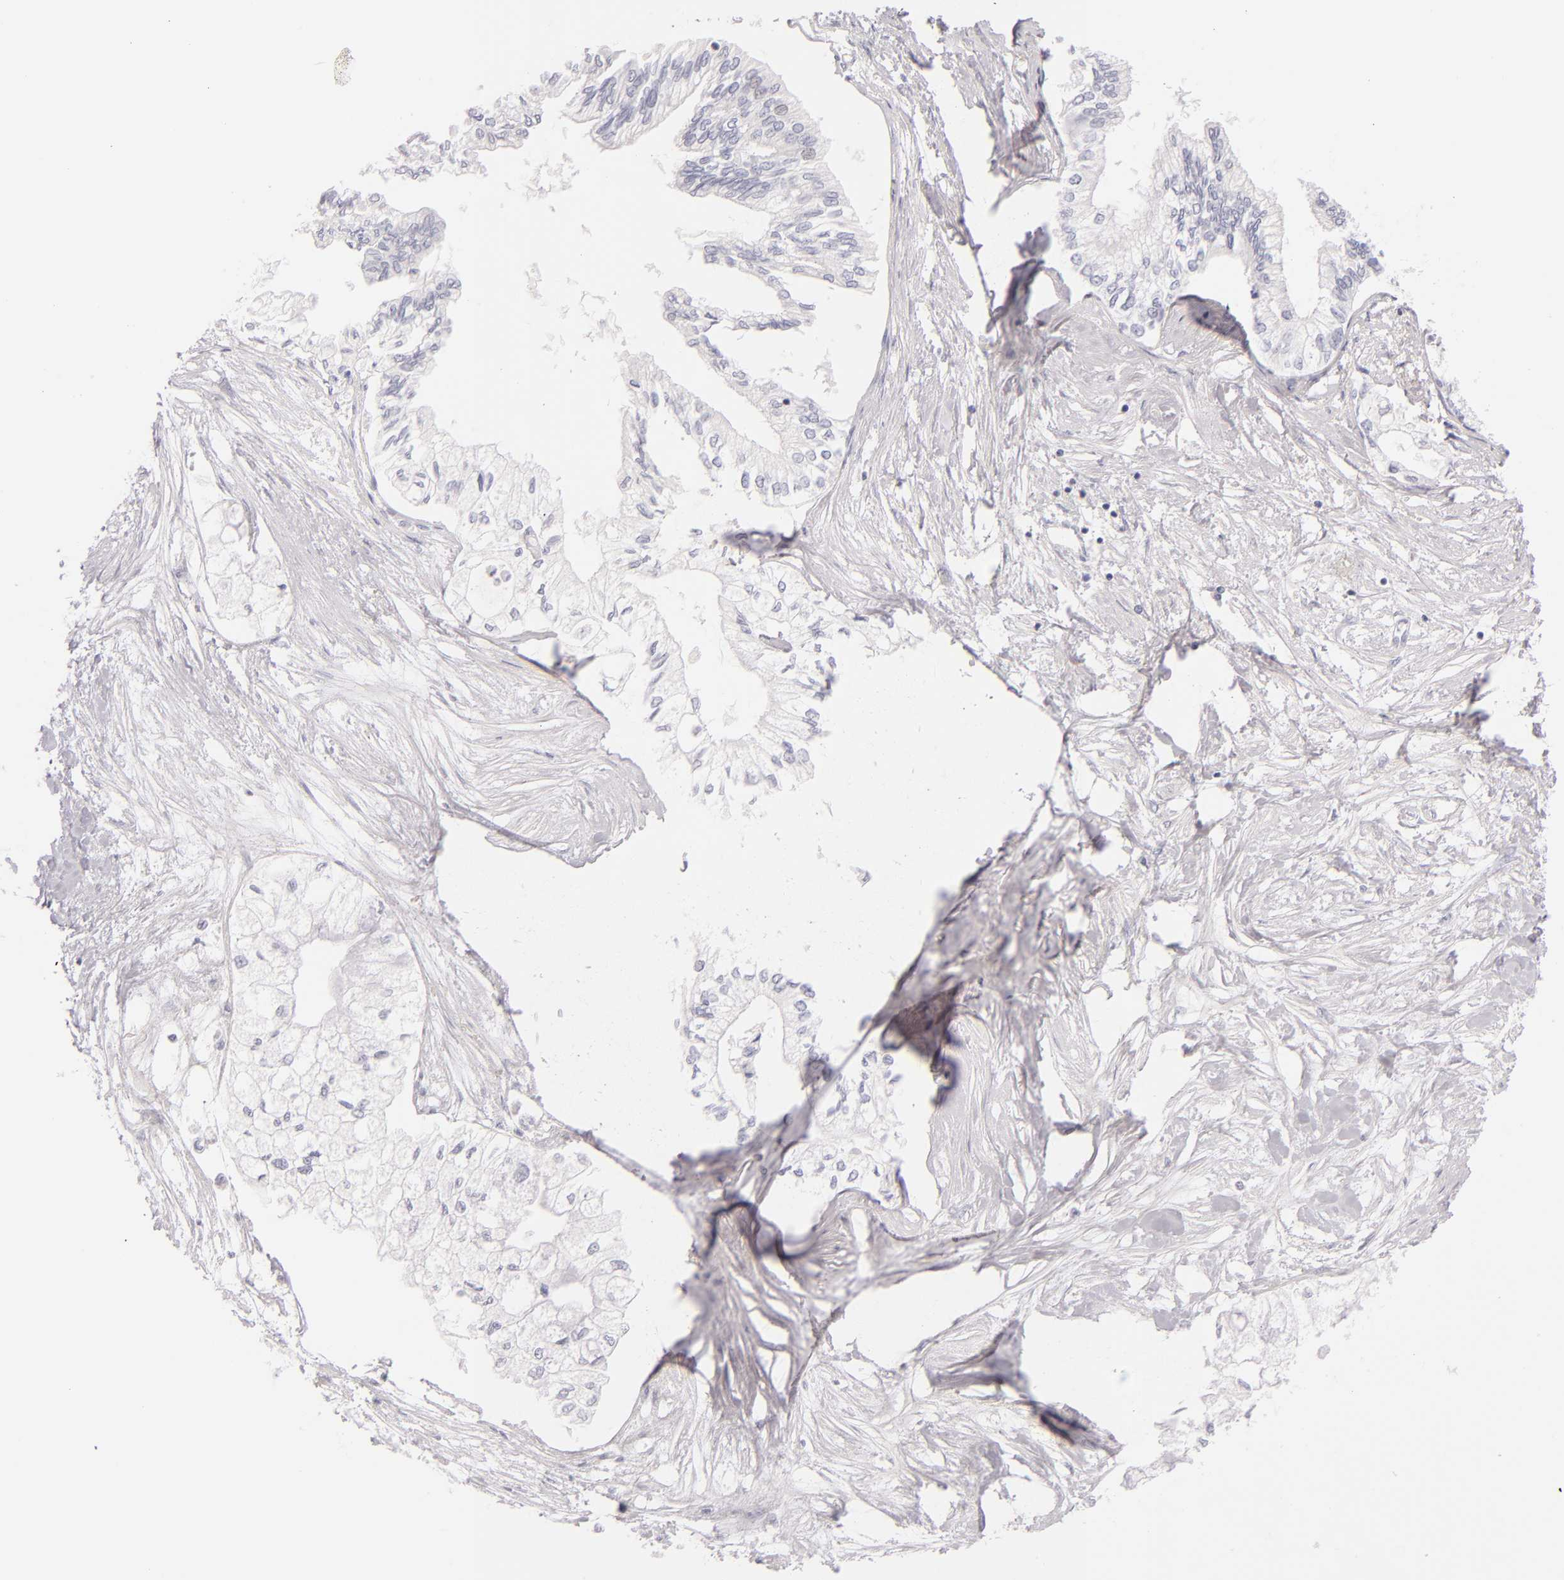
{"staining": {"intensity": "negative", "quantity": "none", "location": "none"}, "tissue": "pancreatic cancer", "cell_type": "Tumor cells", "image_type": "cancer", "snomed": [{"axis": "morphology", "description": "Adenocarcinoma, NOS"}, {"axis": "topography", "description": "Pancreas"}], "caption": "This is an IHC histopathology image of pancreatic cancer. There is no staining in tumor cells.", "gene": "FABP1", "patient": {"sex": "male", "age": 79}}